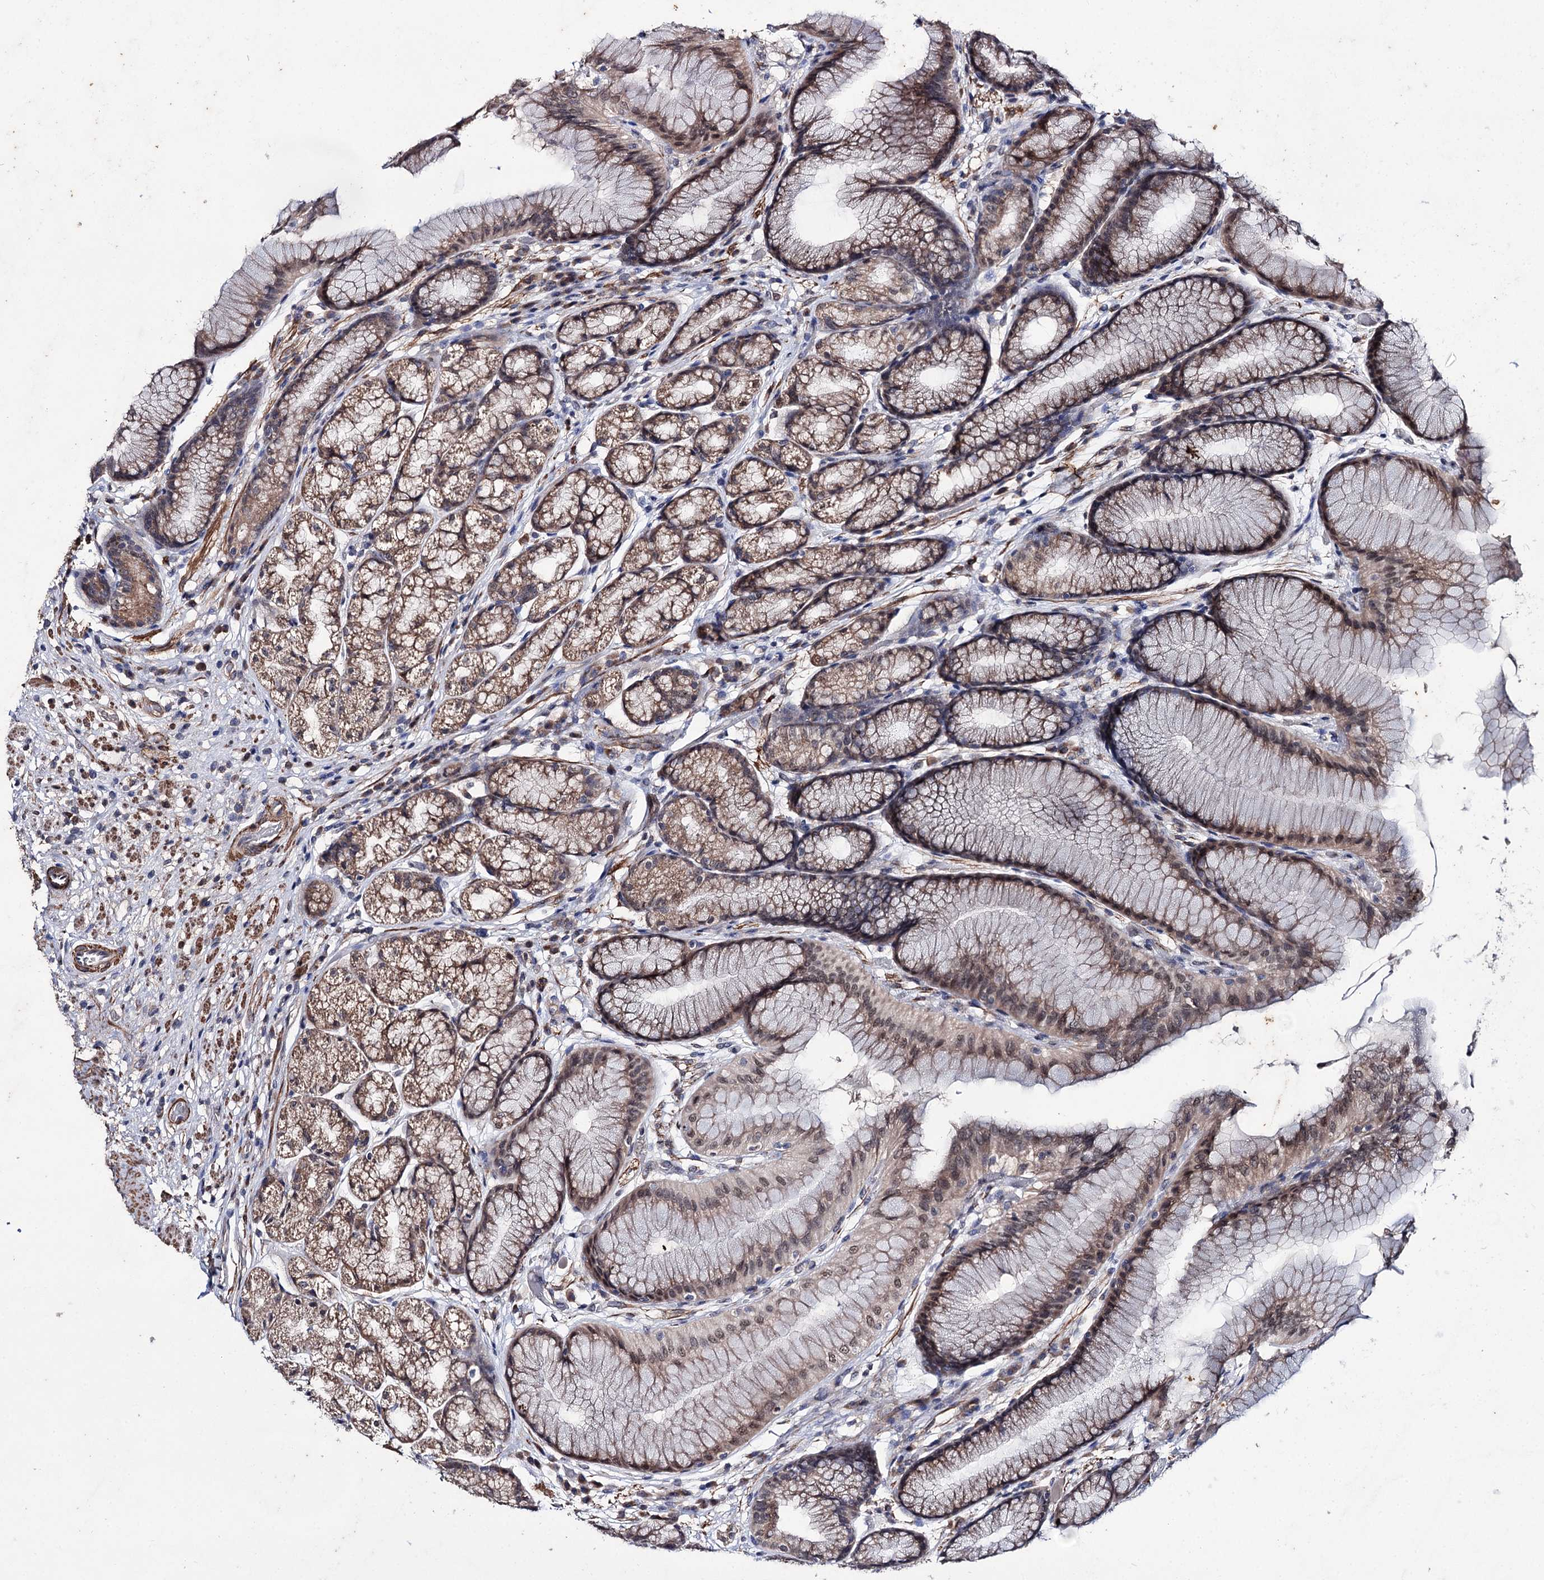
{"staining": {"intensity": "moderate", "quantity": ">75%", "location": "cytoplasmic/membranous,nuclear"}, "tissue": "stomach", "cell_type": "Glandular cells", "image_type": "normal", "snomed": [{"axis": "morphology", "description": "Normal tissue, NOS"}, {"axis": "topography", "description": "Stomach"}], "caption": "DAB (3,3'-diaminobenzidine) immunohistochemical staining of unremarkable human stomach reveals moderate cytoplasmic/membranous,nuclear protein staining in about >75% of glandular cells. The staining was performed using DAB (3,3'-diaminobenzidine) to visualize the protein expression in brown, while the nuclei were stained in blue with hematoxylin (Magnification: 20x).", "gene": "CLPB", "patient": {"sex": "male", "age": 57}}